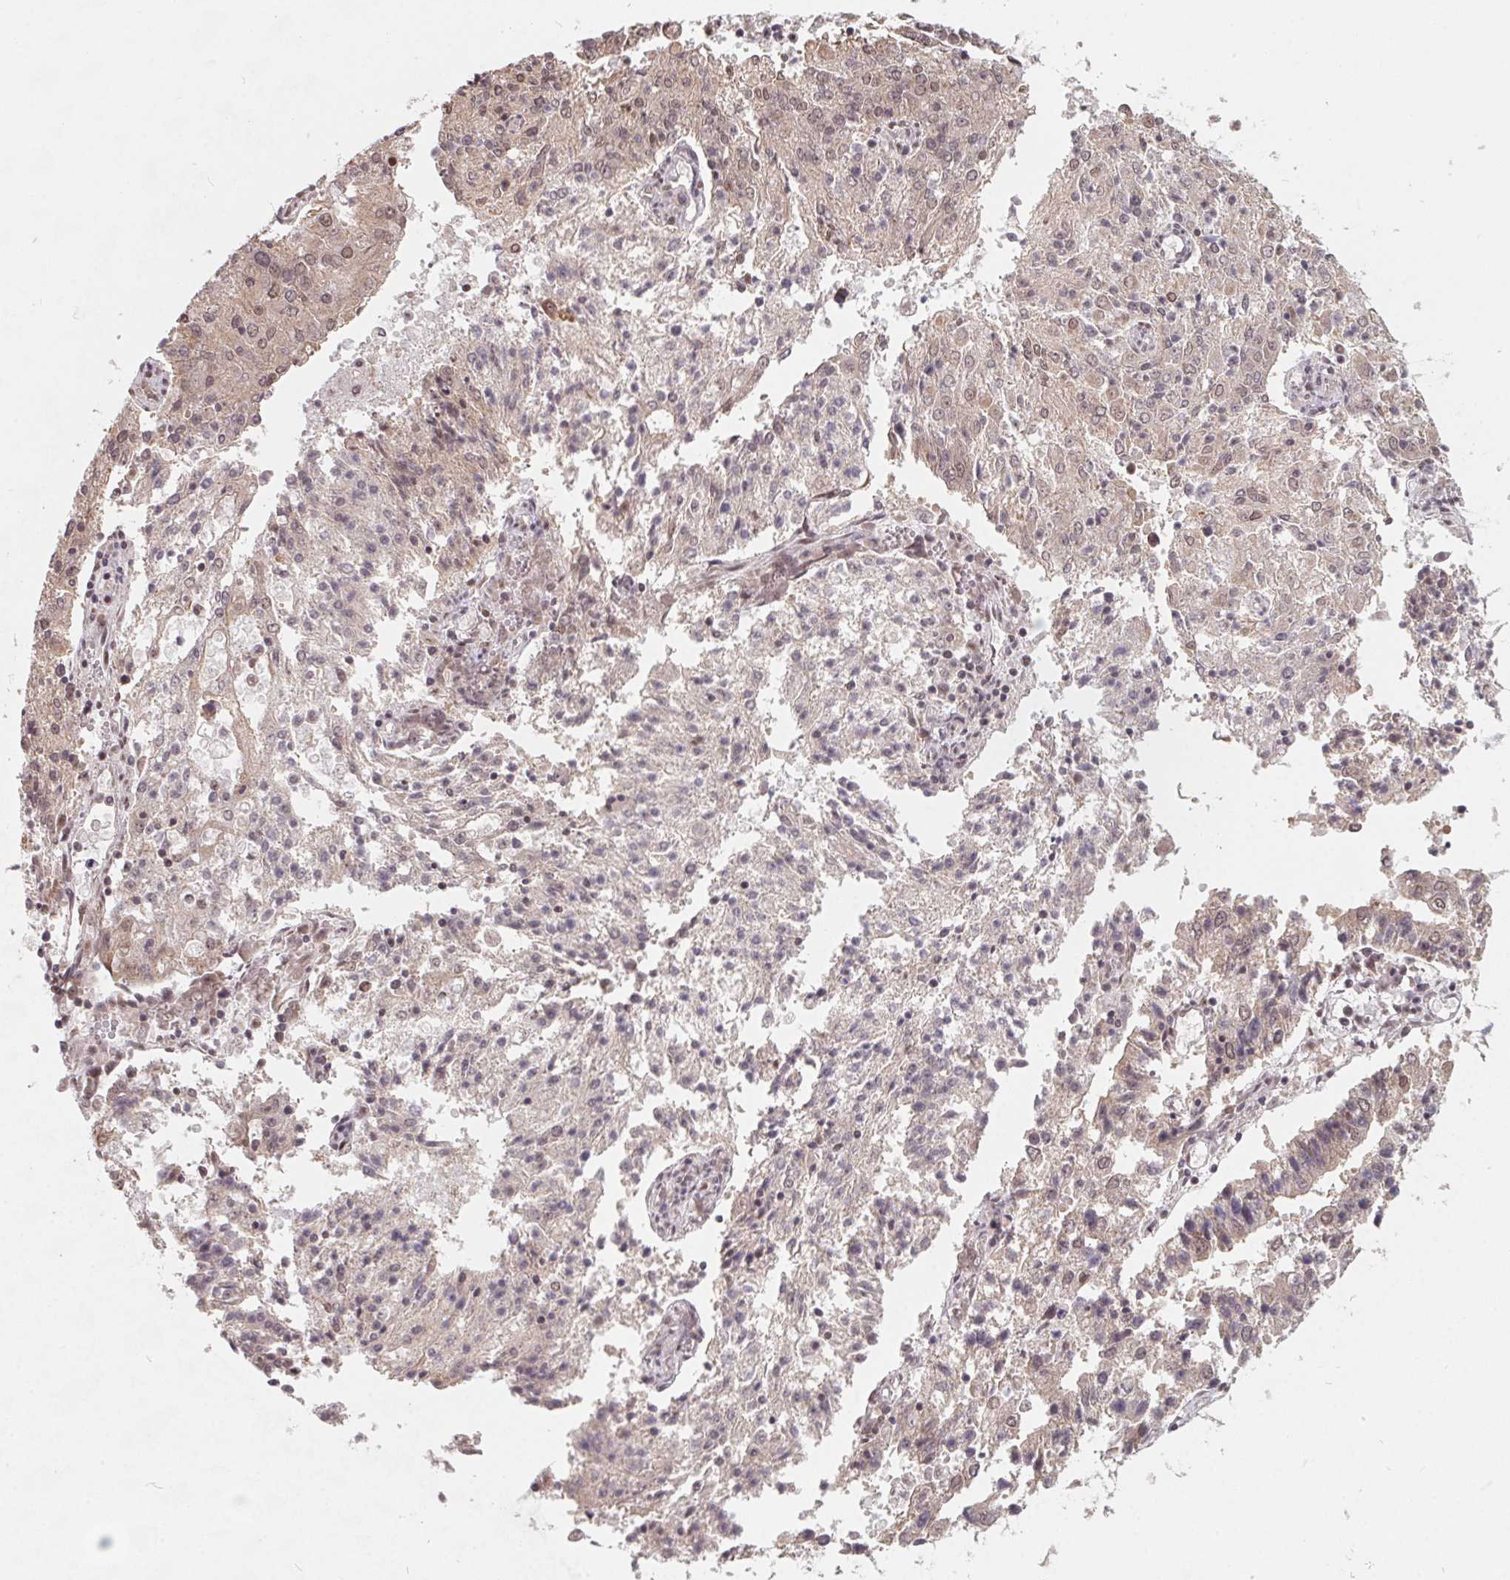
{"staining": {"intensity": "weak", "quantity": ">75%", "location": "cytoplasmic/membranous,nuclear"}, "tissue": "endometrial cancer", "cell_type": "Tumor cells", "image_type": "cancer", "snomed": [{"axis": "morphology", "description": "Adenocarcinoma, NOS"}, {"axis": "topography", "description": "Endometrium"}], "caption": "The histopathology image shows staining of endometrial cancer, revealing weak cytoplasmic/membranous and nuclear protein expression (brown color) within tumor cells. Ihc stains the protein of interest in brown and the nuclei are stained blue.", "gene": "TCERG1", "patient": {"sex": "female", "age": 82}}